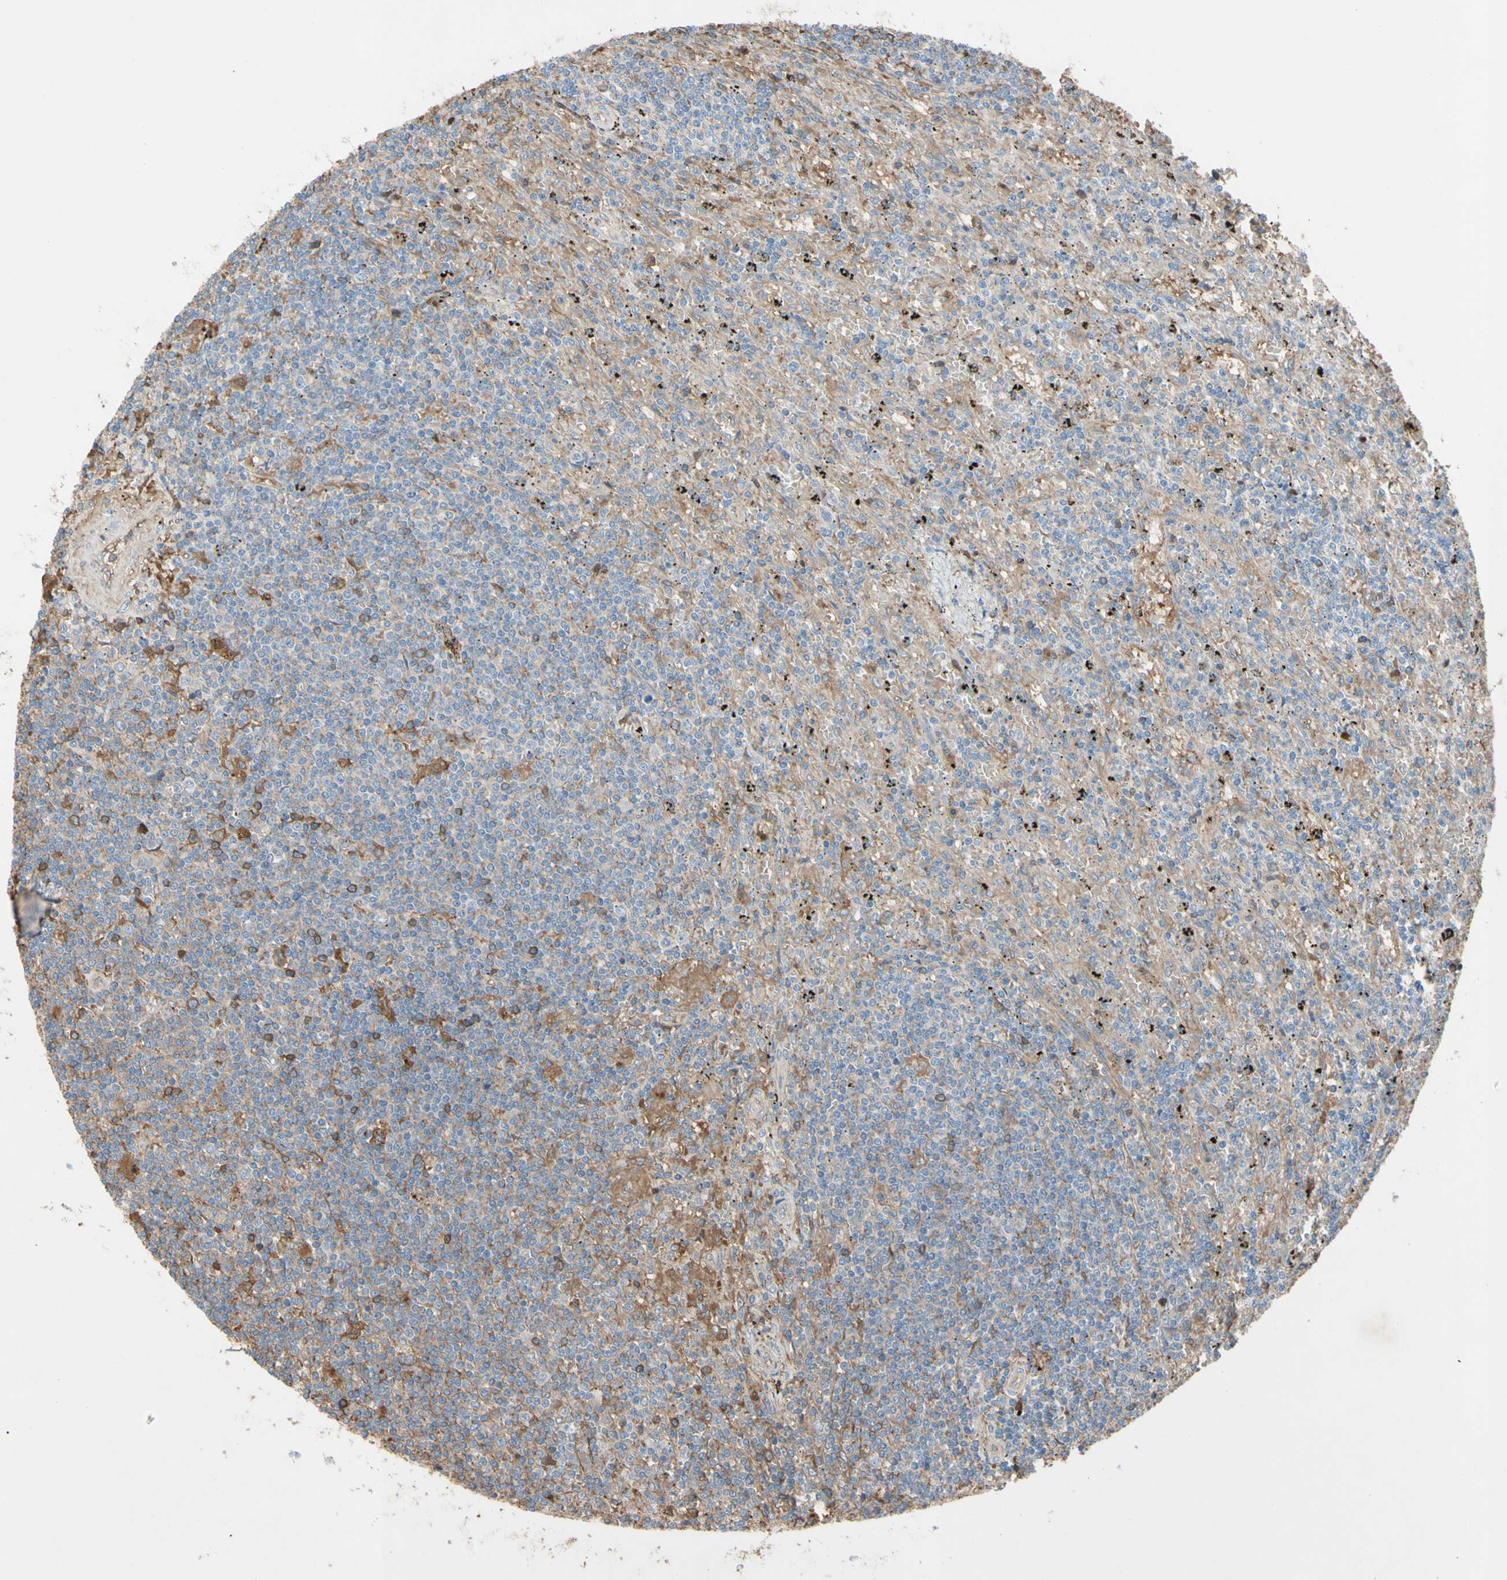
{"staining": {"intensity": "weak", "quantity": ">75%", "location": "cytoplasmic/membranous"}, "tissue": "lymphoma", "cell_type": "Tumor cells", "image_type": "cancer", "snomed": [{"axis": "morphology", "description": "Malignant lymphoma, non-Hodgkin's type, Low grade"}, {"axis": "topography", "description": "Spleen"}], "caption": "Immunohistochemical staining of human lymphoma demonstrates weak cytoplasmic/membranous protein staining in about >75% of tumor cells. (DAB IHC with brightfield microscopy, high magnification).", "gene": "TIMP2", "patient": {"sex": "male", "age": 76}}